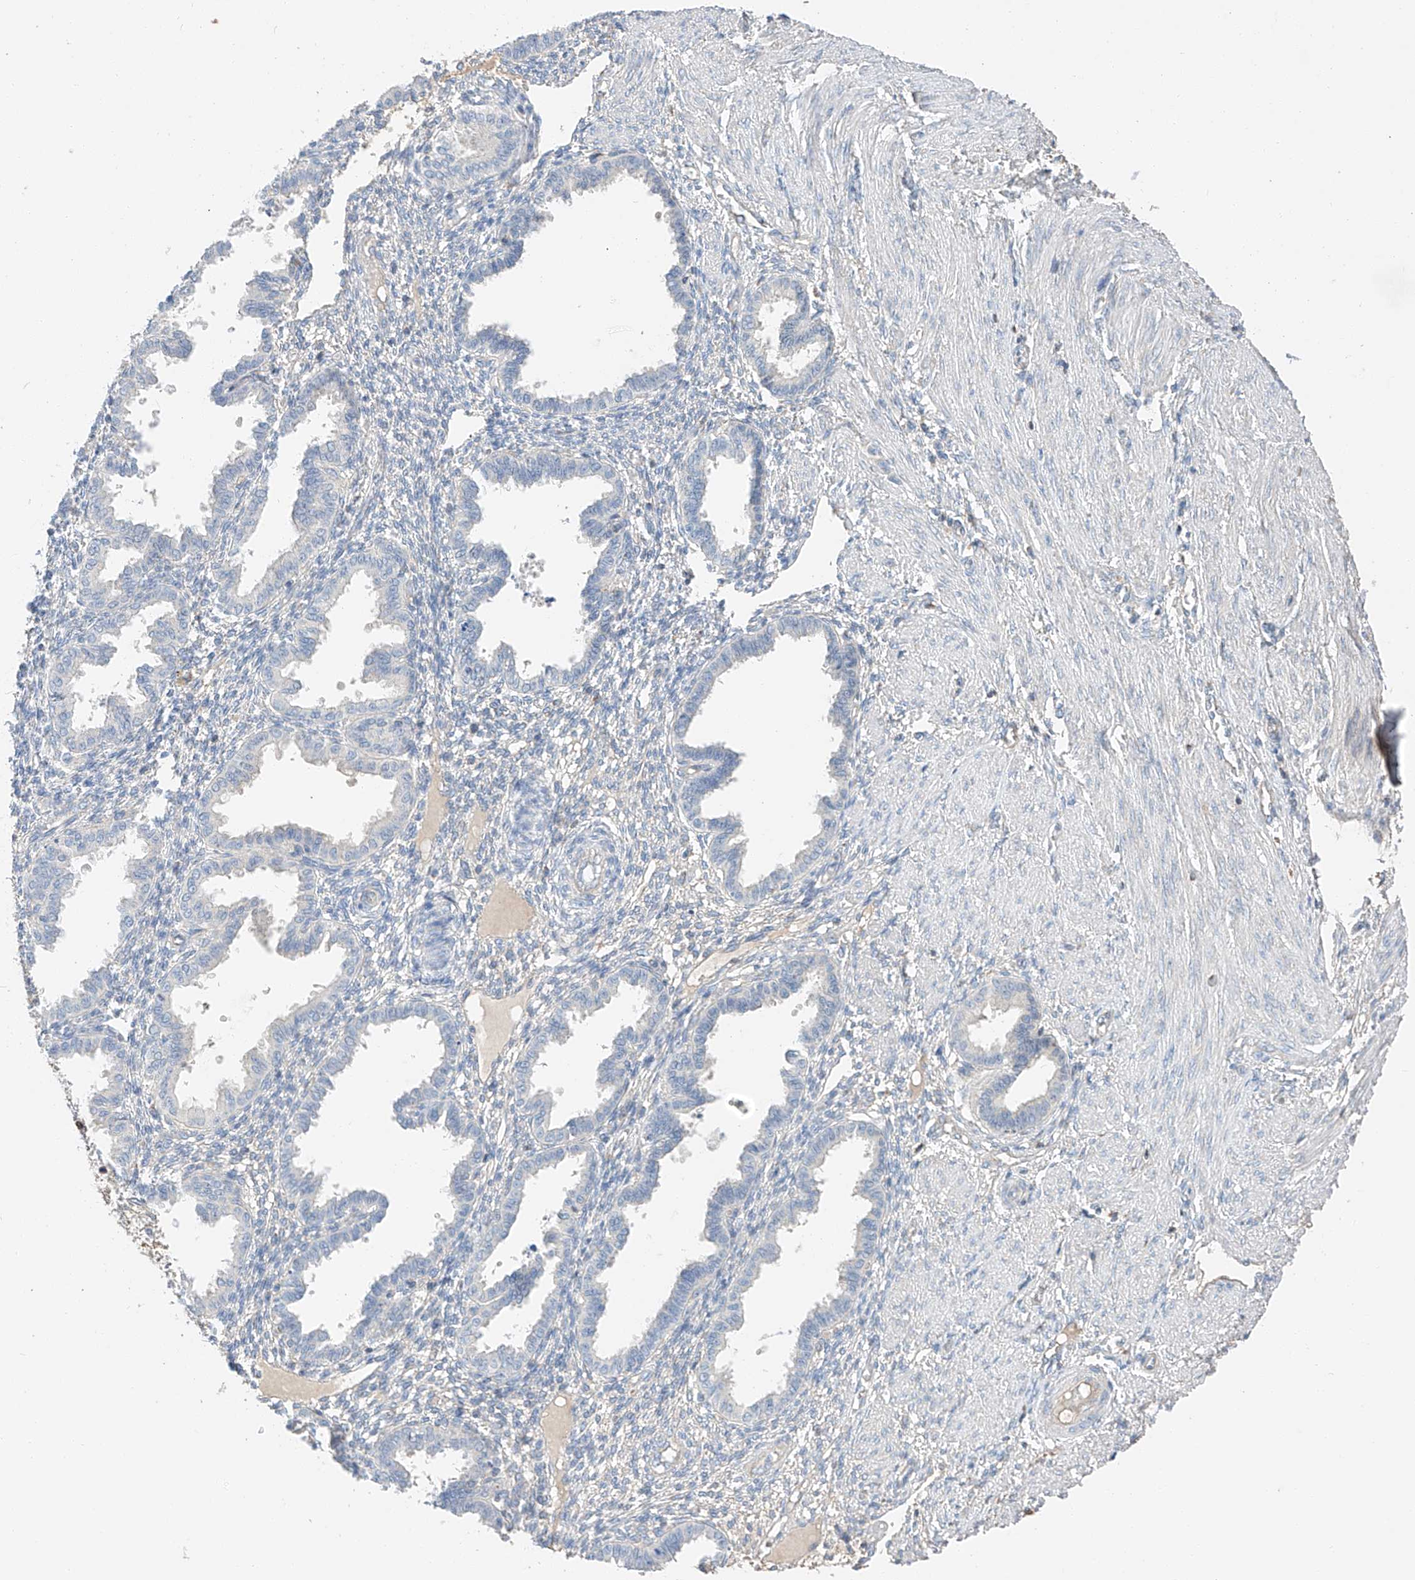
{"staining": {"intensity": "negative", "quantity": "none", "location": "none"}, "tissue": "endometrium", "cell_type": "Cells in endometrial stroma", "image_type": "normal", "snomed": [{"axis": "morphology", "description": "Normal tissue, NOS"}, {"axis": "topography", "description": "Endometrium"}], "caption": "This histopathology image is of unremarkable endometrium stained with IHC to label a protein in brown with the nuclei are counter-stained blue. There is no expression in cells in endometrial stroma.", "gene": "RUSC1", "patient": {"sex": "female", "age": 33}}